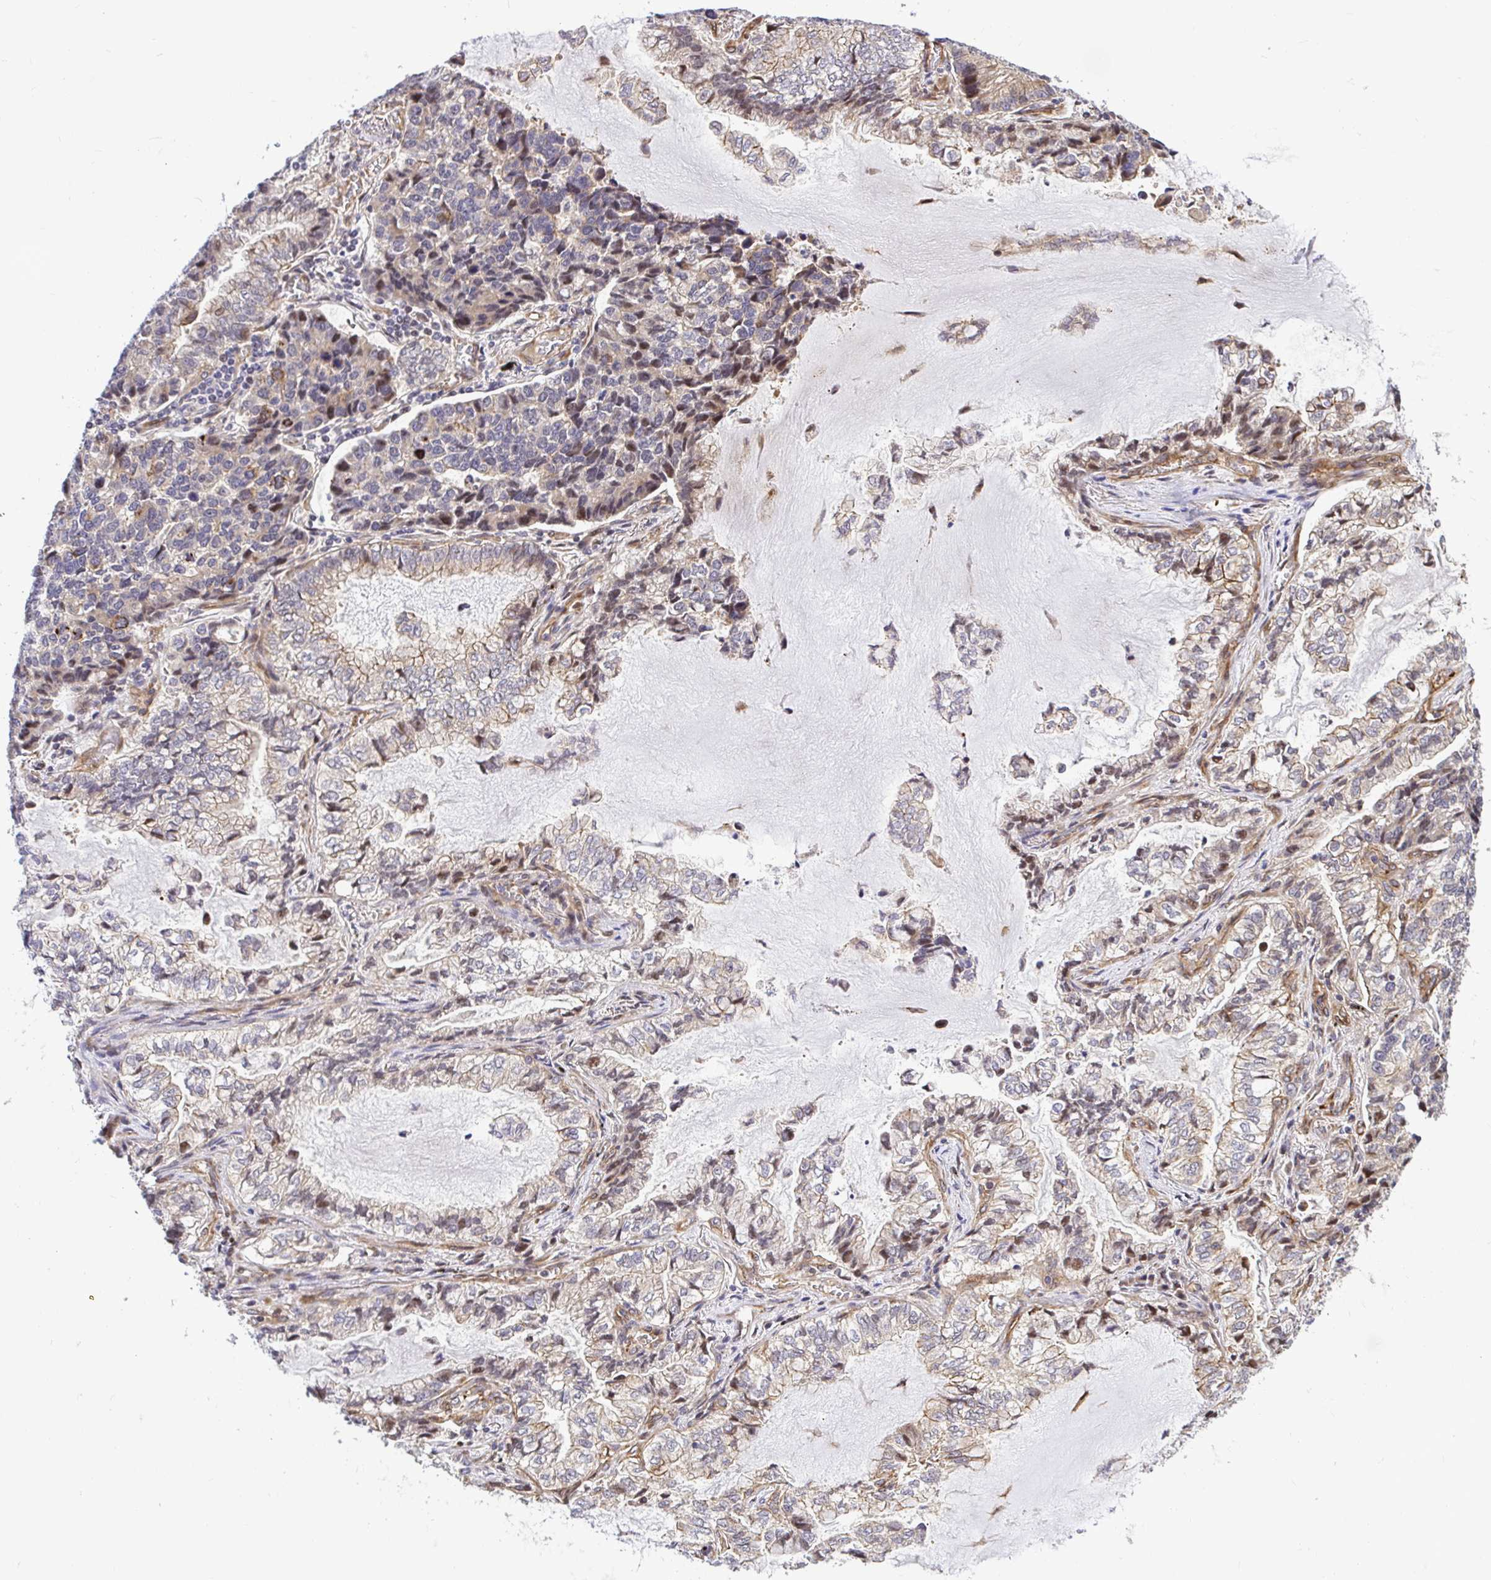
{"staining": {"intensity": "moderate", "quantity": "25%-75%", "location": "cytoplasmic/membranous"}, "tissue": "lung cancer", "cell_type": "Tumor cells", "image_type": "cancer", "snomed": [{"axis": "morphology", "description": "Adenocarcinoma, NOS"}, {"axis": "topography", "description": "Lymph node"}, {"axis": "topography", "description": "Lung"}], "caption": "Protein analysis of lung adenocarcinoma tissue demonstrates moderate cytoplasmic/membranous expression in approximately 25%-75% of tumor cells.", "gene": "TRIM55", "patient": {"sex": "male", "age": 66}}